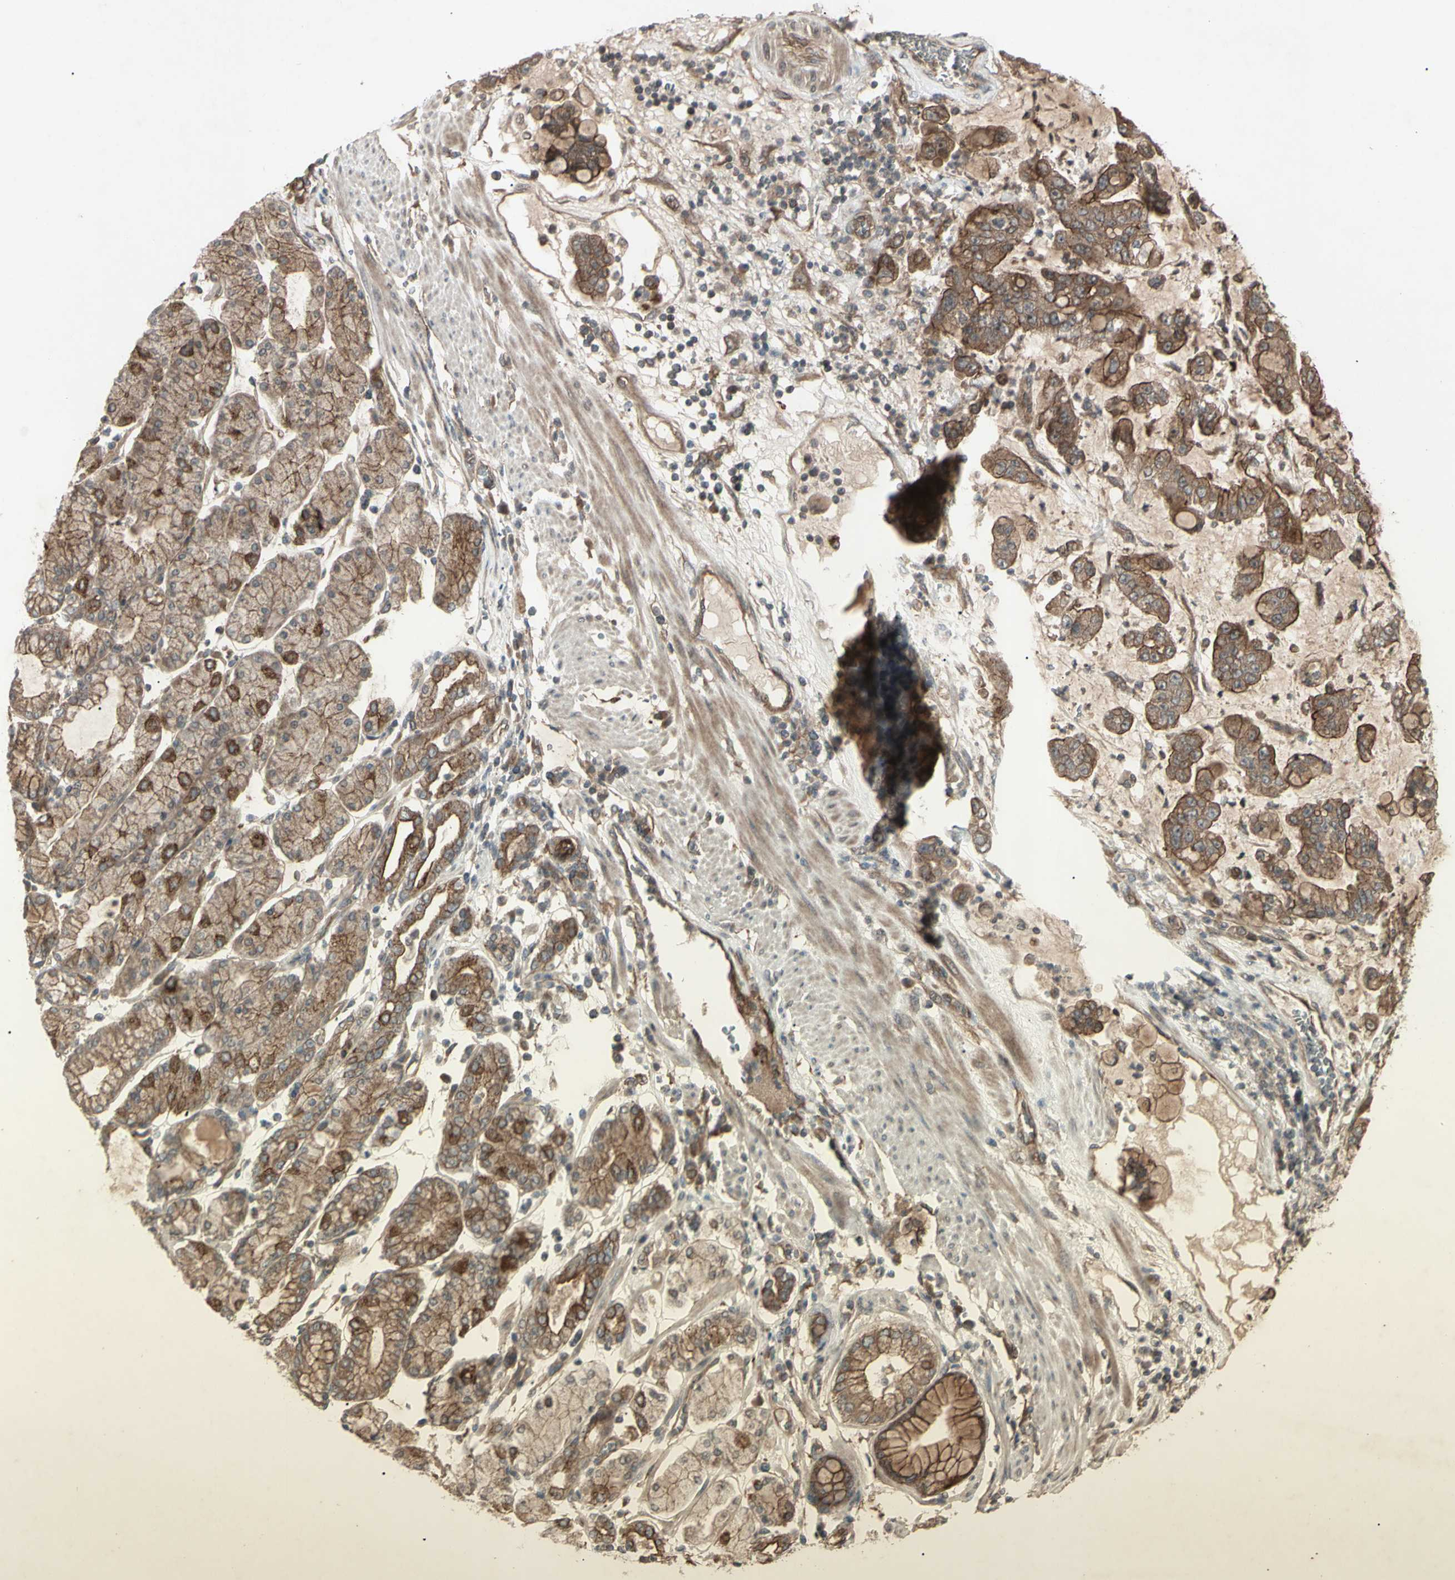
{"staining": {"intensity": "moderate", "quantity": ">75%", "location": "cytoplasmic/membranous"}, "tissue": "stomach cancer", "cell_type": "Tumor cells", "image_type": "cancer", "snomed": [{"axis": "morphology", "description": "Normal tissue, NOS"}, {"axis": "morphology", "description": "Adenocarcinoma, NOS"}, {"axis": "topography", "description": "Stomach, upper"}, {"axis": "topography", "description": "Stomach"}], "caption": "Tumor cells show medium levels of moderate cytoplasmic/membranous positivity in about >75% of cells in stomach cancer (adenocarcinoma).", "gene": "JAG1", "patient": {"sex": "male", "age": 76}}